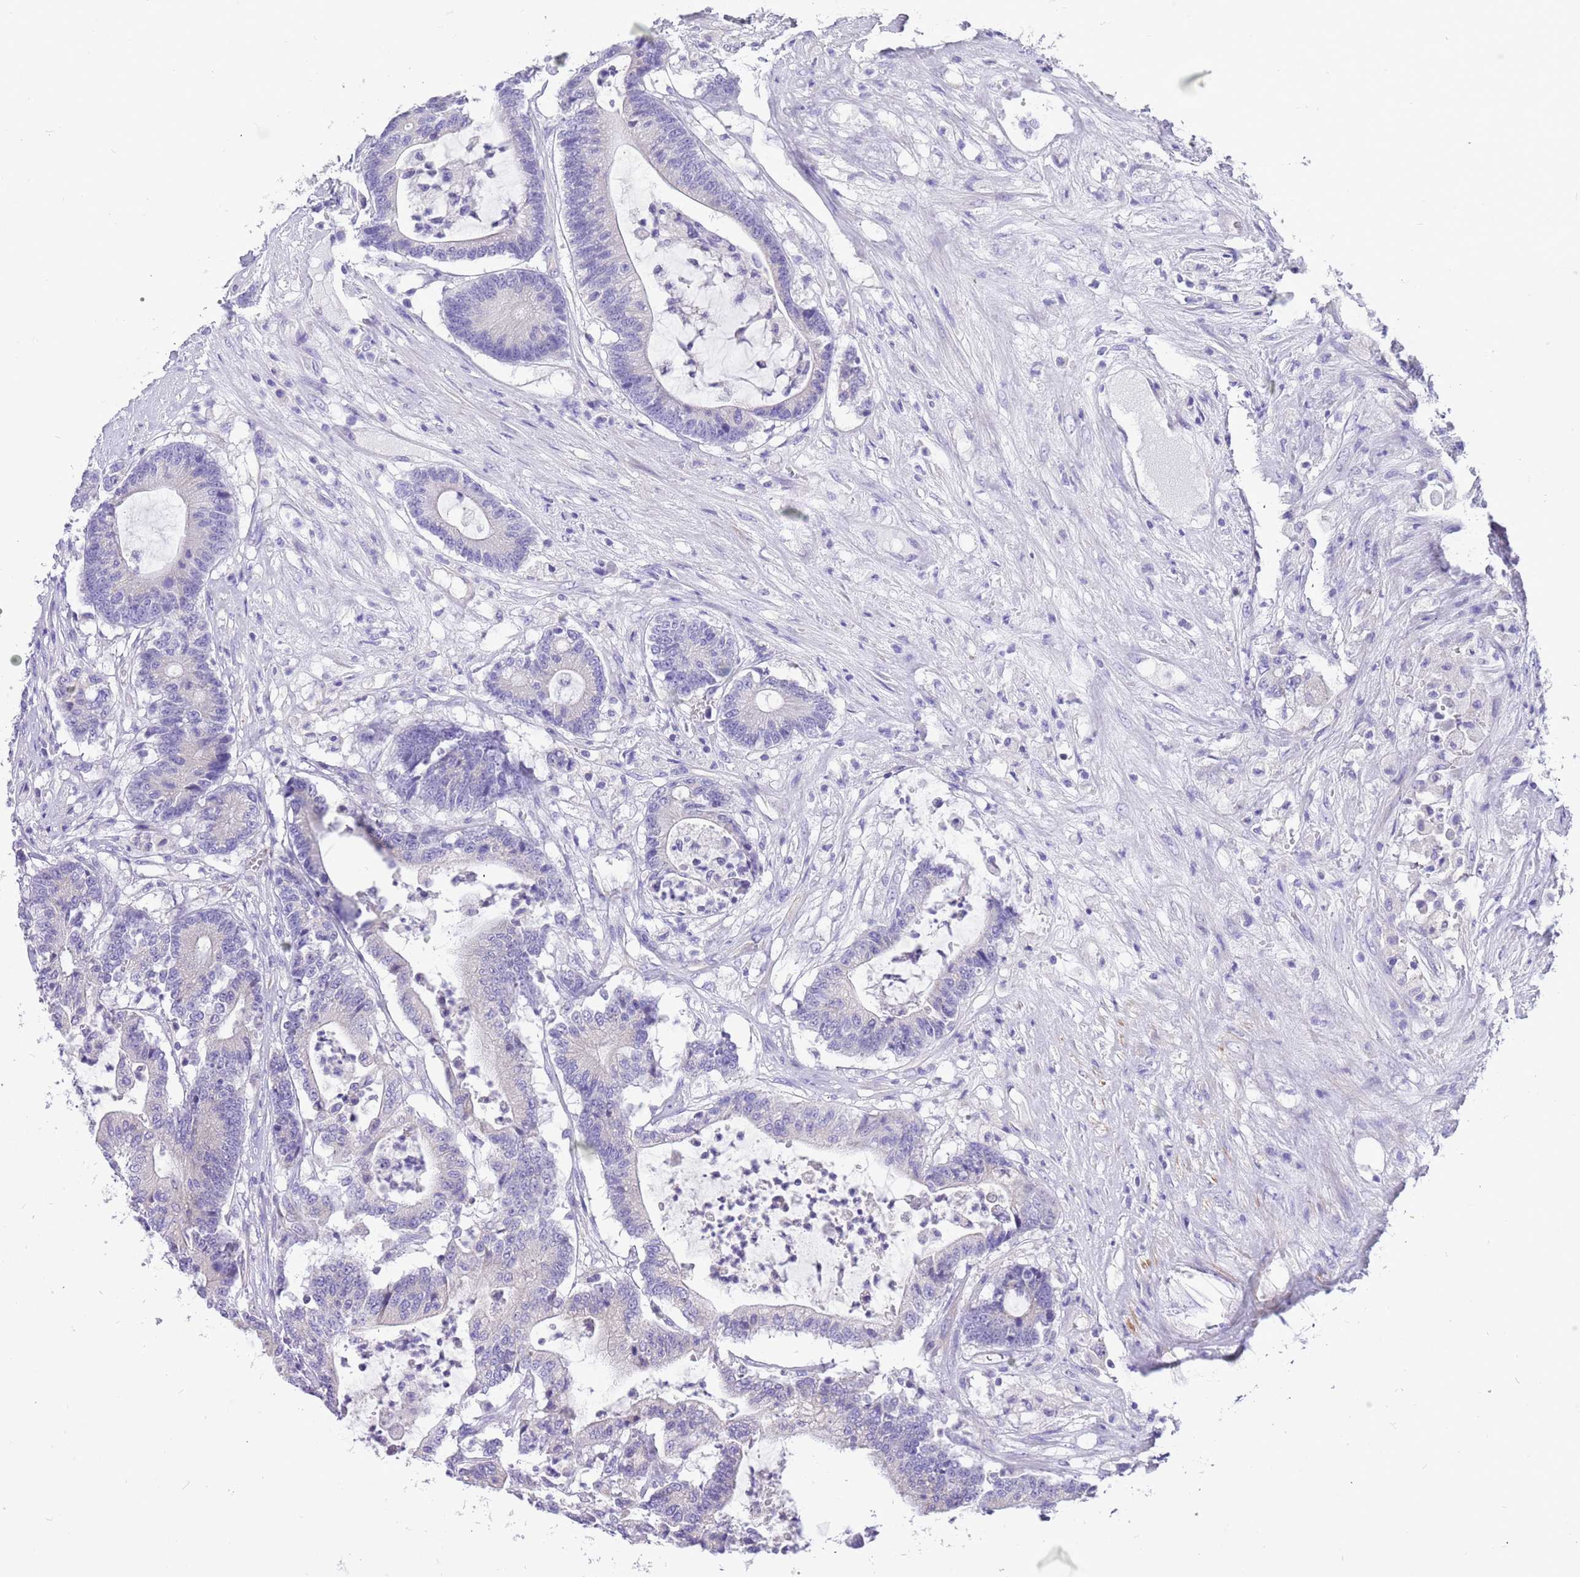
{"staining": {"intensity": "negative", "quantity": "none", "location": "none"}, "tissue": "colorectal cancer", "cell_type": "Tumor cells", "image_type": "cancer", "snomed": [{"axis": "morphology", "description": "Adenocarcinoma, NOS"}, {"axis": "topography", "description": "Colon"}], "caption": "Immunohistochemistry image of adenocarcinoma (colorectal) stained for a protein (brown), which exhibits no positivity in tumor cells.", "gene": "GLCE", "patient": {"sex": "female", "age": 84}}